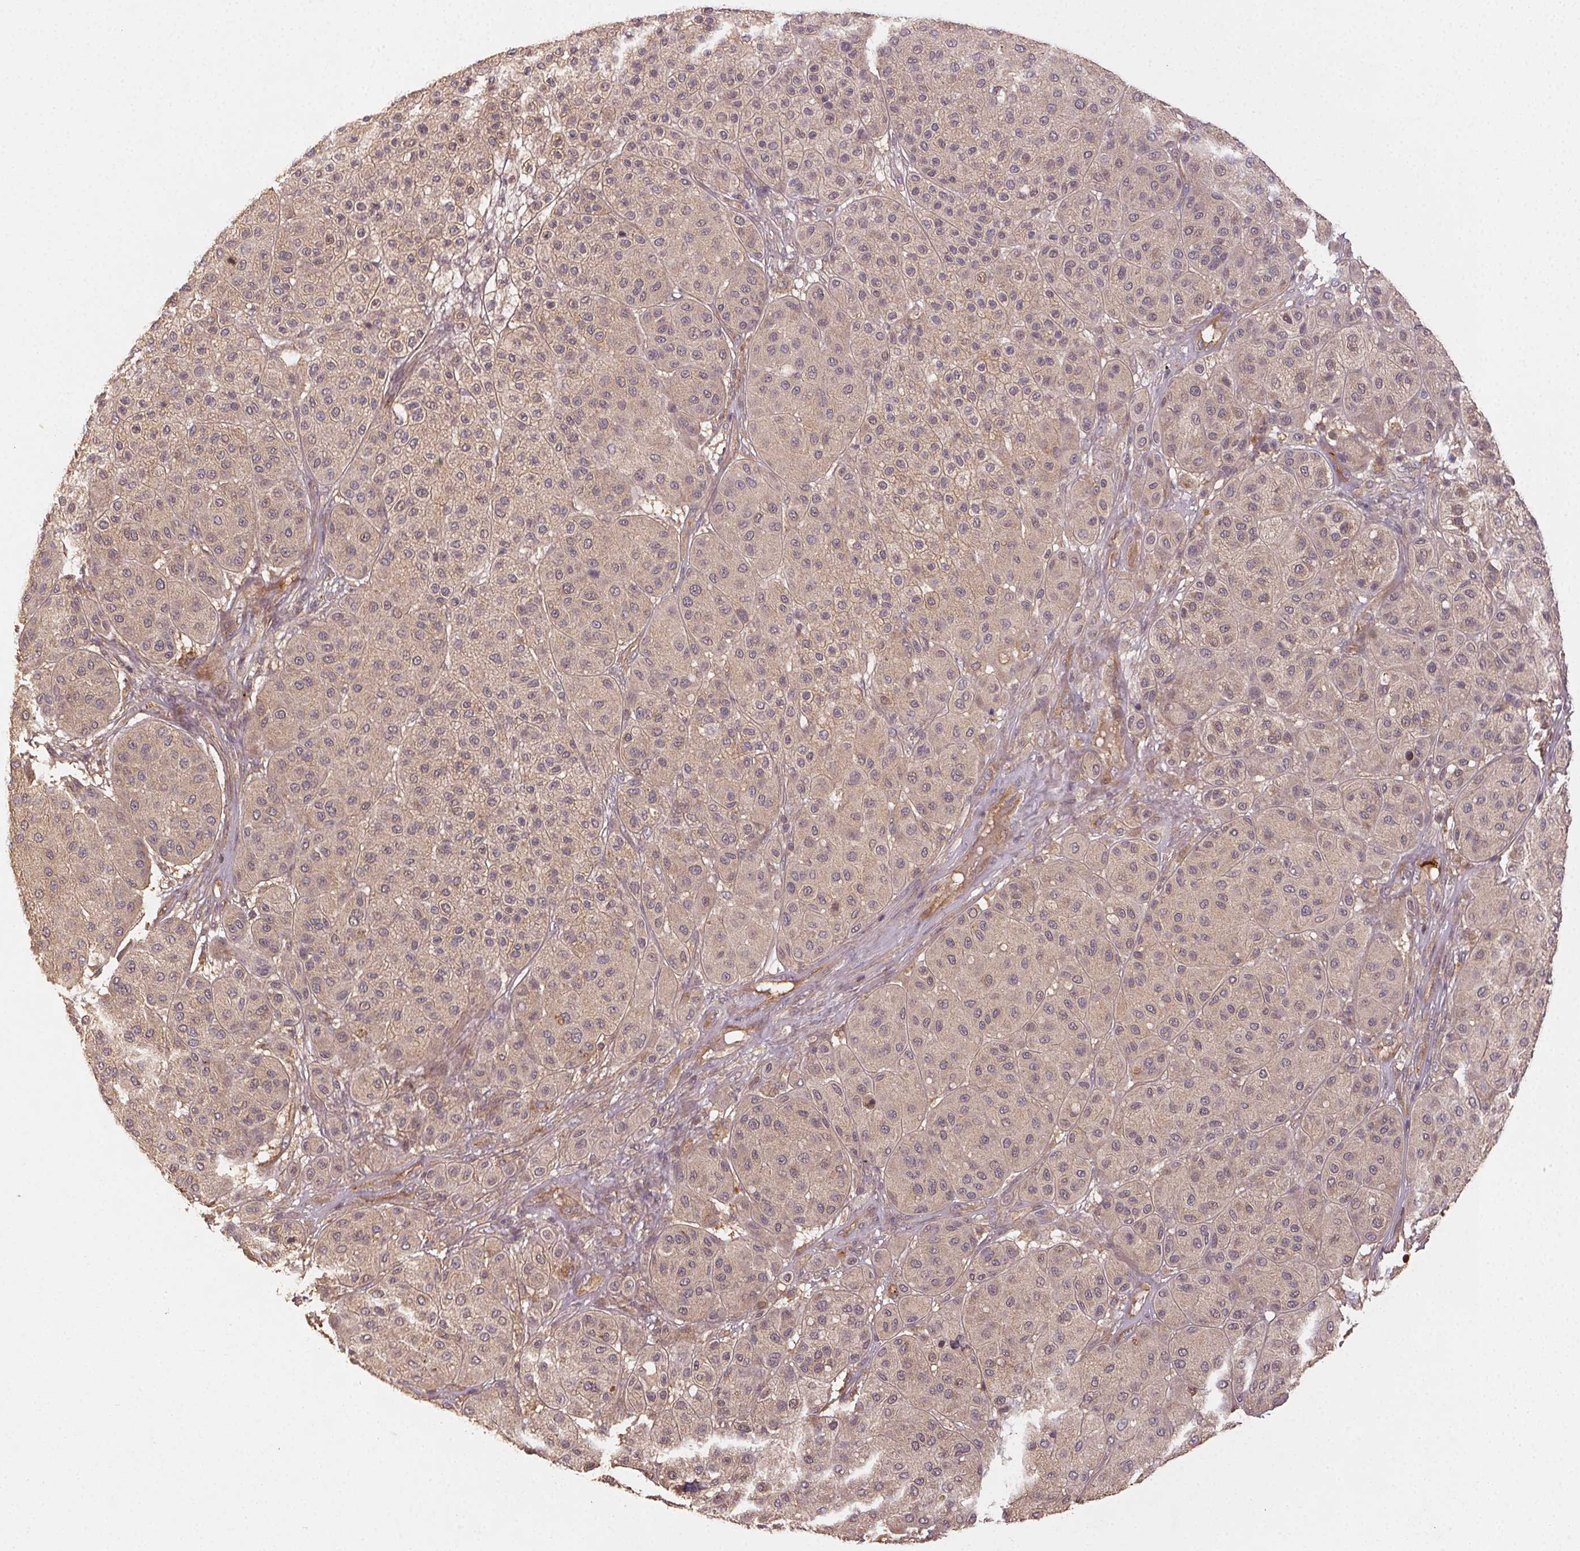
{"staining": {"intensity": "weak", "quantity": ">75%", "location": "cytoplasmic/membranous"}, "tissue": "melanoma", "cell_type": "Tumor cells", "image_type": "cancer", "snomed": [{"axis": "morphology", "description": "Malignant melanoma, Metastatic site"}, {"axis": "topography", "description": "Smooth muscle"}], "caption": "Approximately >75% of tumor cells in human melanoma reveal weak cytoplasmic/membranous protein staining as visualized by brown immunohistochemical staining.", "gene": "RALA", "patient": {"sex": "male", "age": 41}}